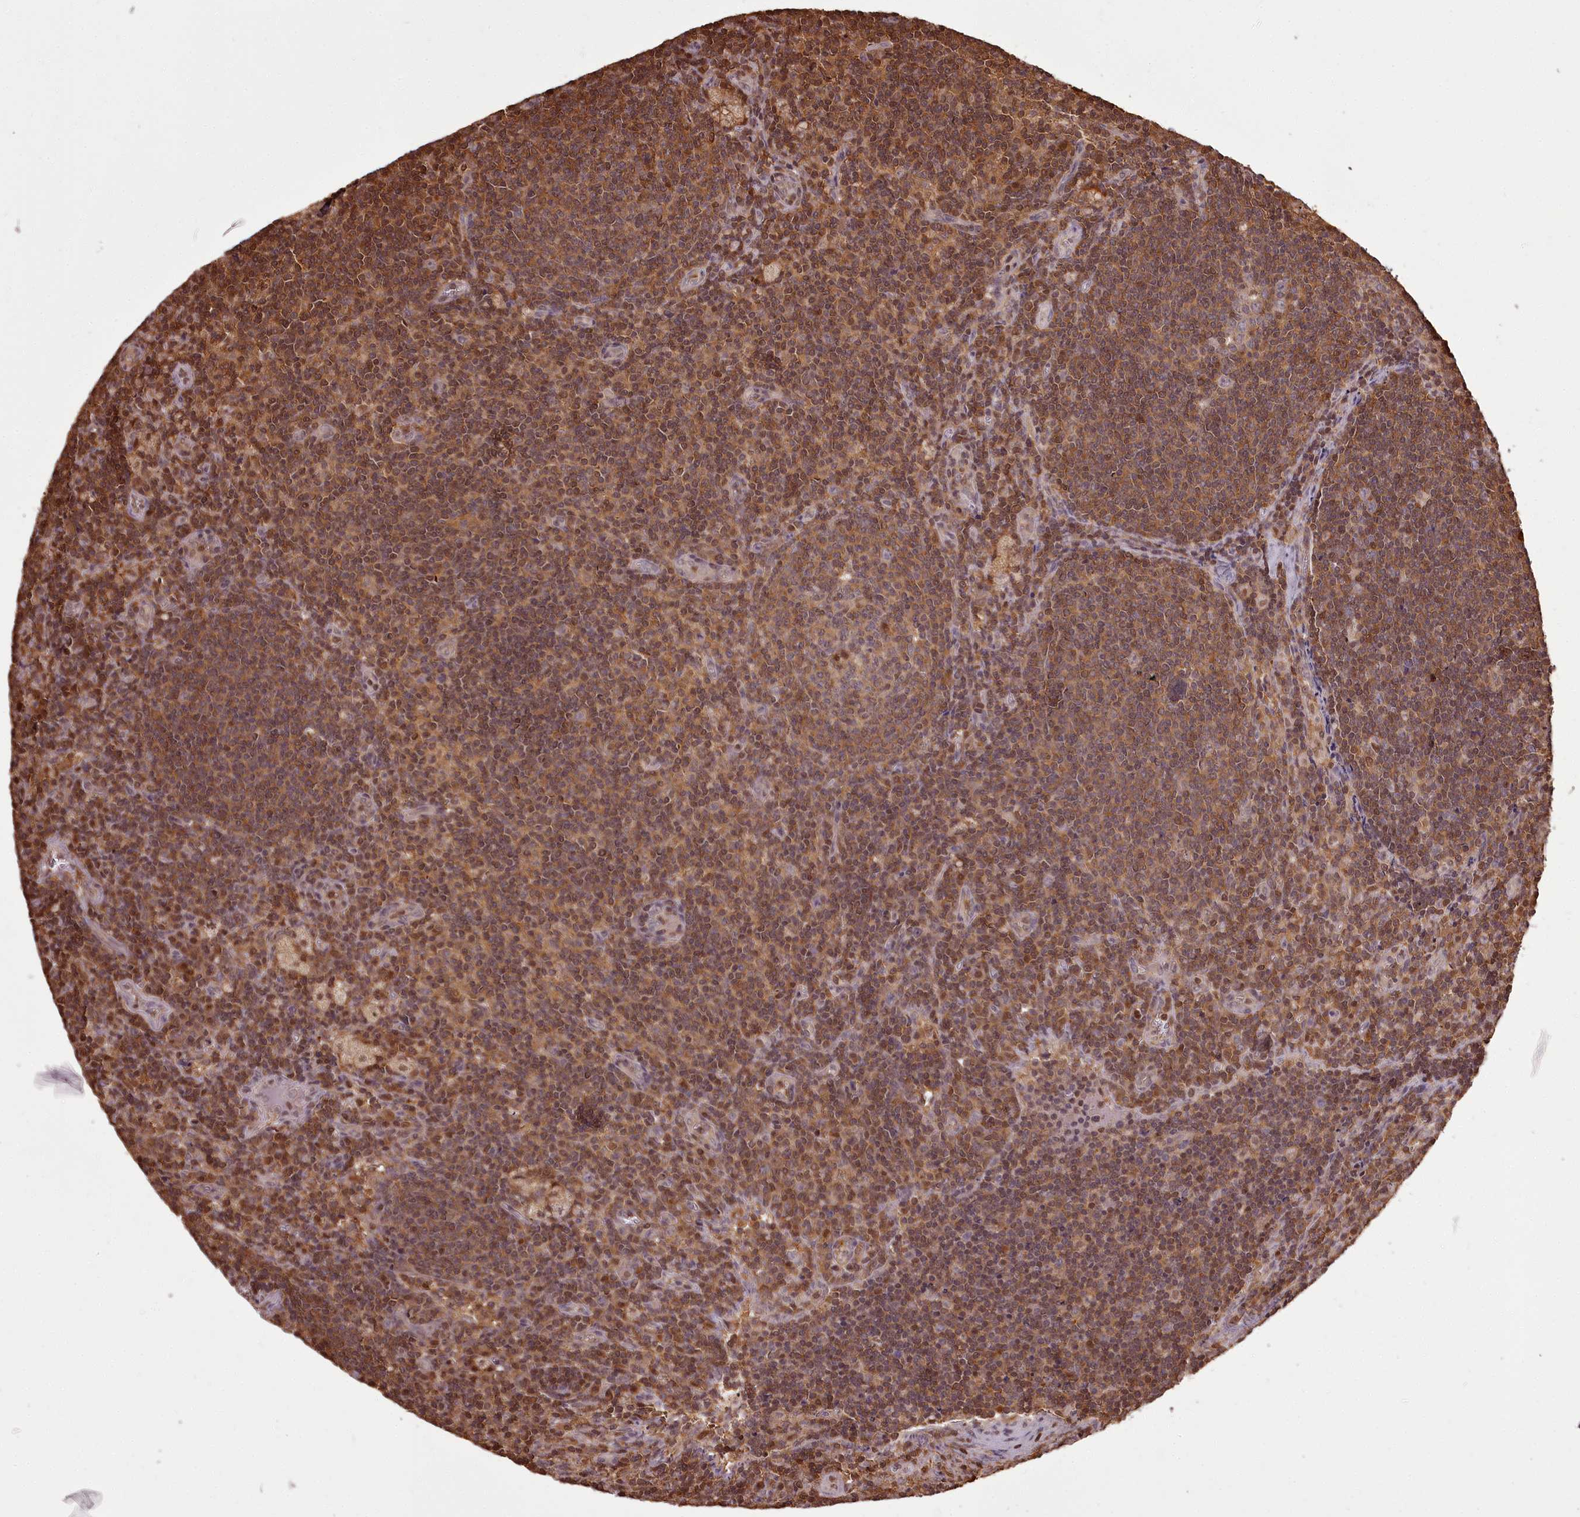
{"staining": {"intensity": "moderate", "quantity": "<25%", "location": "cytoplasmic/membranous"}, "tissue": "lymph node", "cell_type": "Germinal center cells", "image_type": "normal", "snomed": [{"axis": "morphology", "description": "Normal tissue, NOS"}, {"axis": "topography", "description": "Lymph node"}], "caption": "An image showing moderate cytoplasmic/membranous positivity in approximately <25% of germinal center cells in unremarkable lymph node, as visualized by brown immunohistochemical staining.", "gene": "NPRL2", "patient": {"sex": "male", "age": 69}}